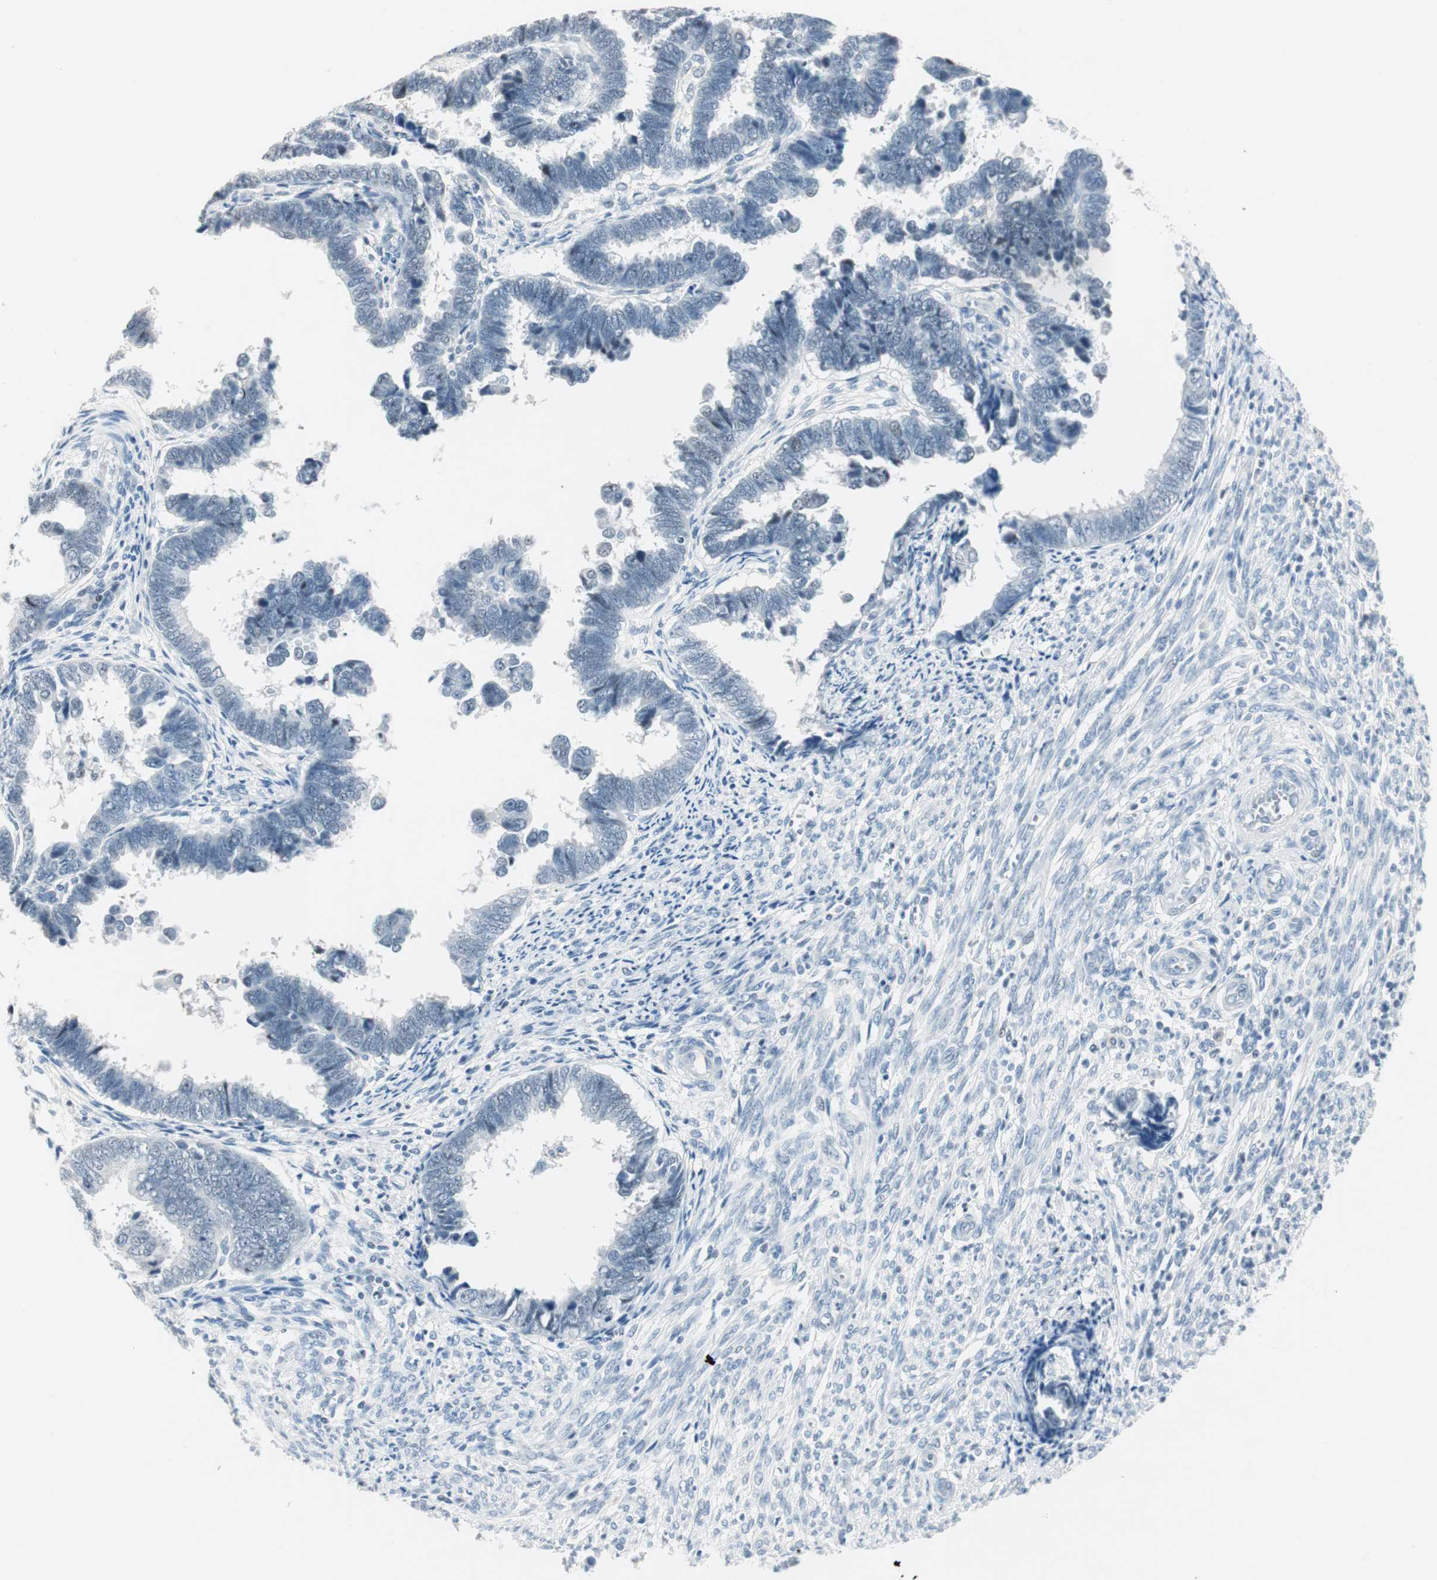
{"staining": {"intensity": "negative", "quantity": "none", "location": "none"}, "tissue": "endometrial cancer", "cell_type": "Tumor cells", "image_type": "cancer", "snomed": [{"axis": "morphology", "description": "Adenocarcinoma, NOS"}, {"axis": "topography", "description": "Endometrium"}], "caption": "The immunohistochemistry (IHC) photomicrograph has no significant positivity in tumor cells of endometrial cancer (adenocarcinoma) tissue.", "gene": "HOXB13", "patient": {"sex": "female", "age": 75}}